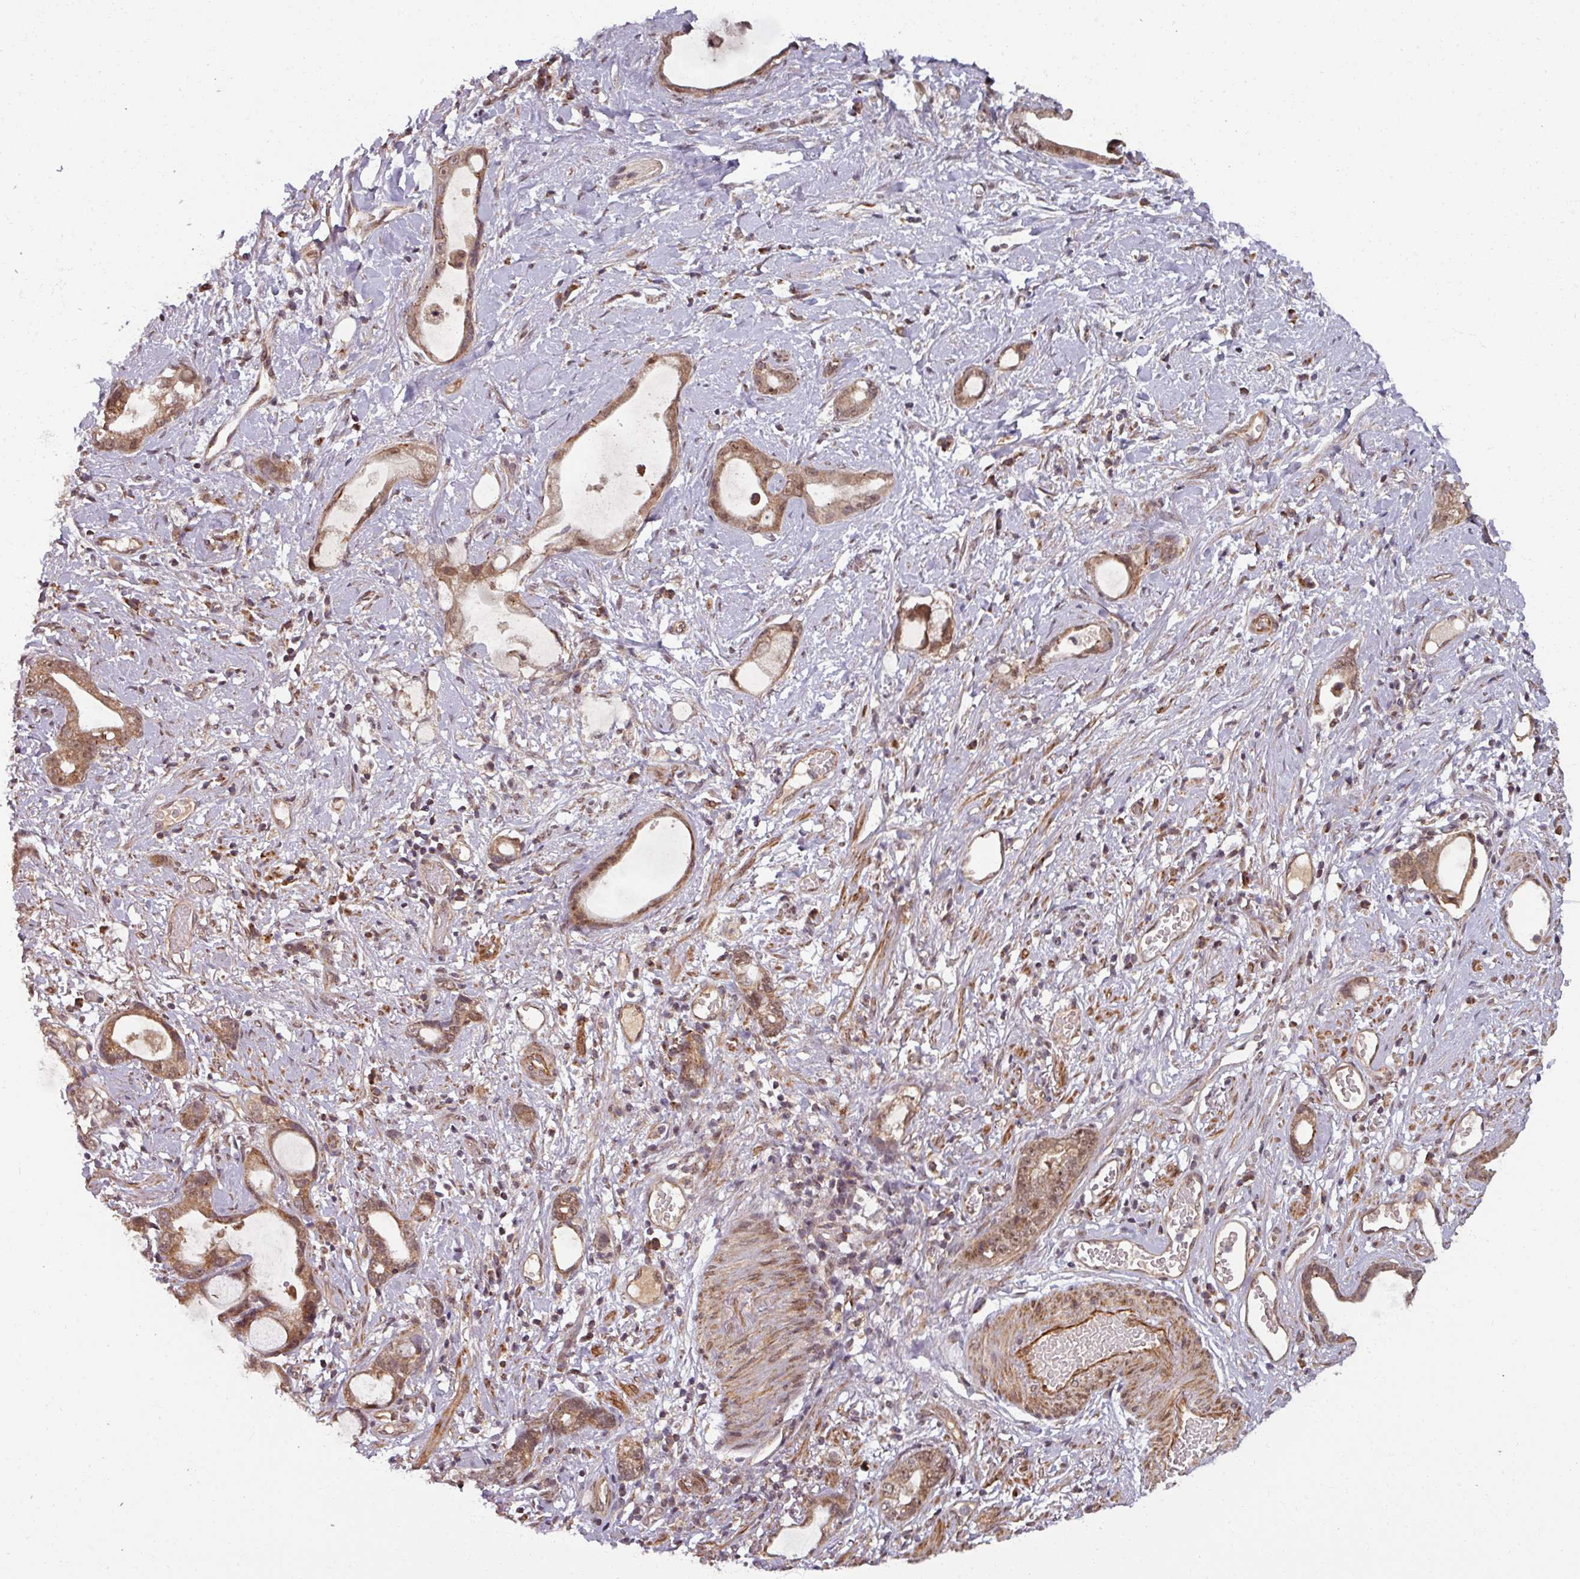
{"staining": {"intensity": "moderate", "quantity": ">75%", "location": "cytoplasmic/membranous,nuclear"}, "tissue": "stomach cancer", "cell_type": "Tumor cells", "image_type": "cancer", "snomed": [{"axis": "morphology", "description": "Adenocarcinoma, NOS"}, {"axis": "topography", "description": "Stomach"}], "caption": "IHC histopathology image of stomach cancer (adenocarcinoma) stained for a protein (brown), which shows medium levels of moderate cytoplasmic/membranous and nuclear expression in approximately >75% of tumor cells.", "gene": "SWI5", "patient": {"sex": "male", "age": 55}}